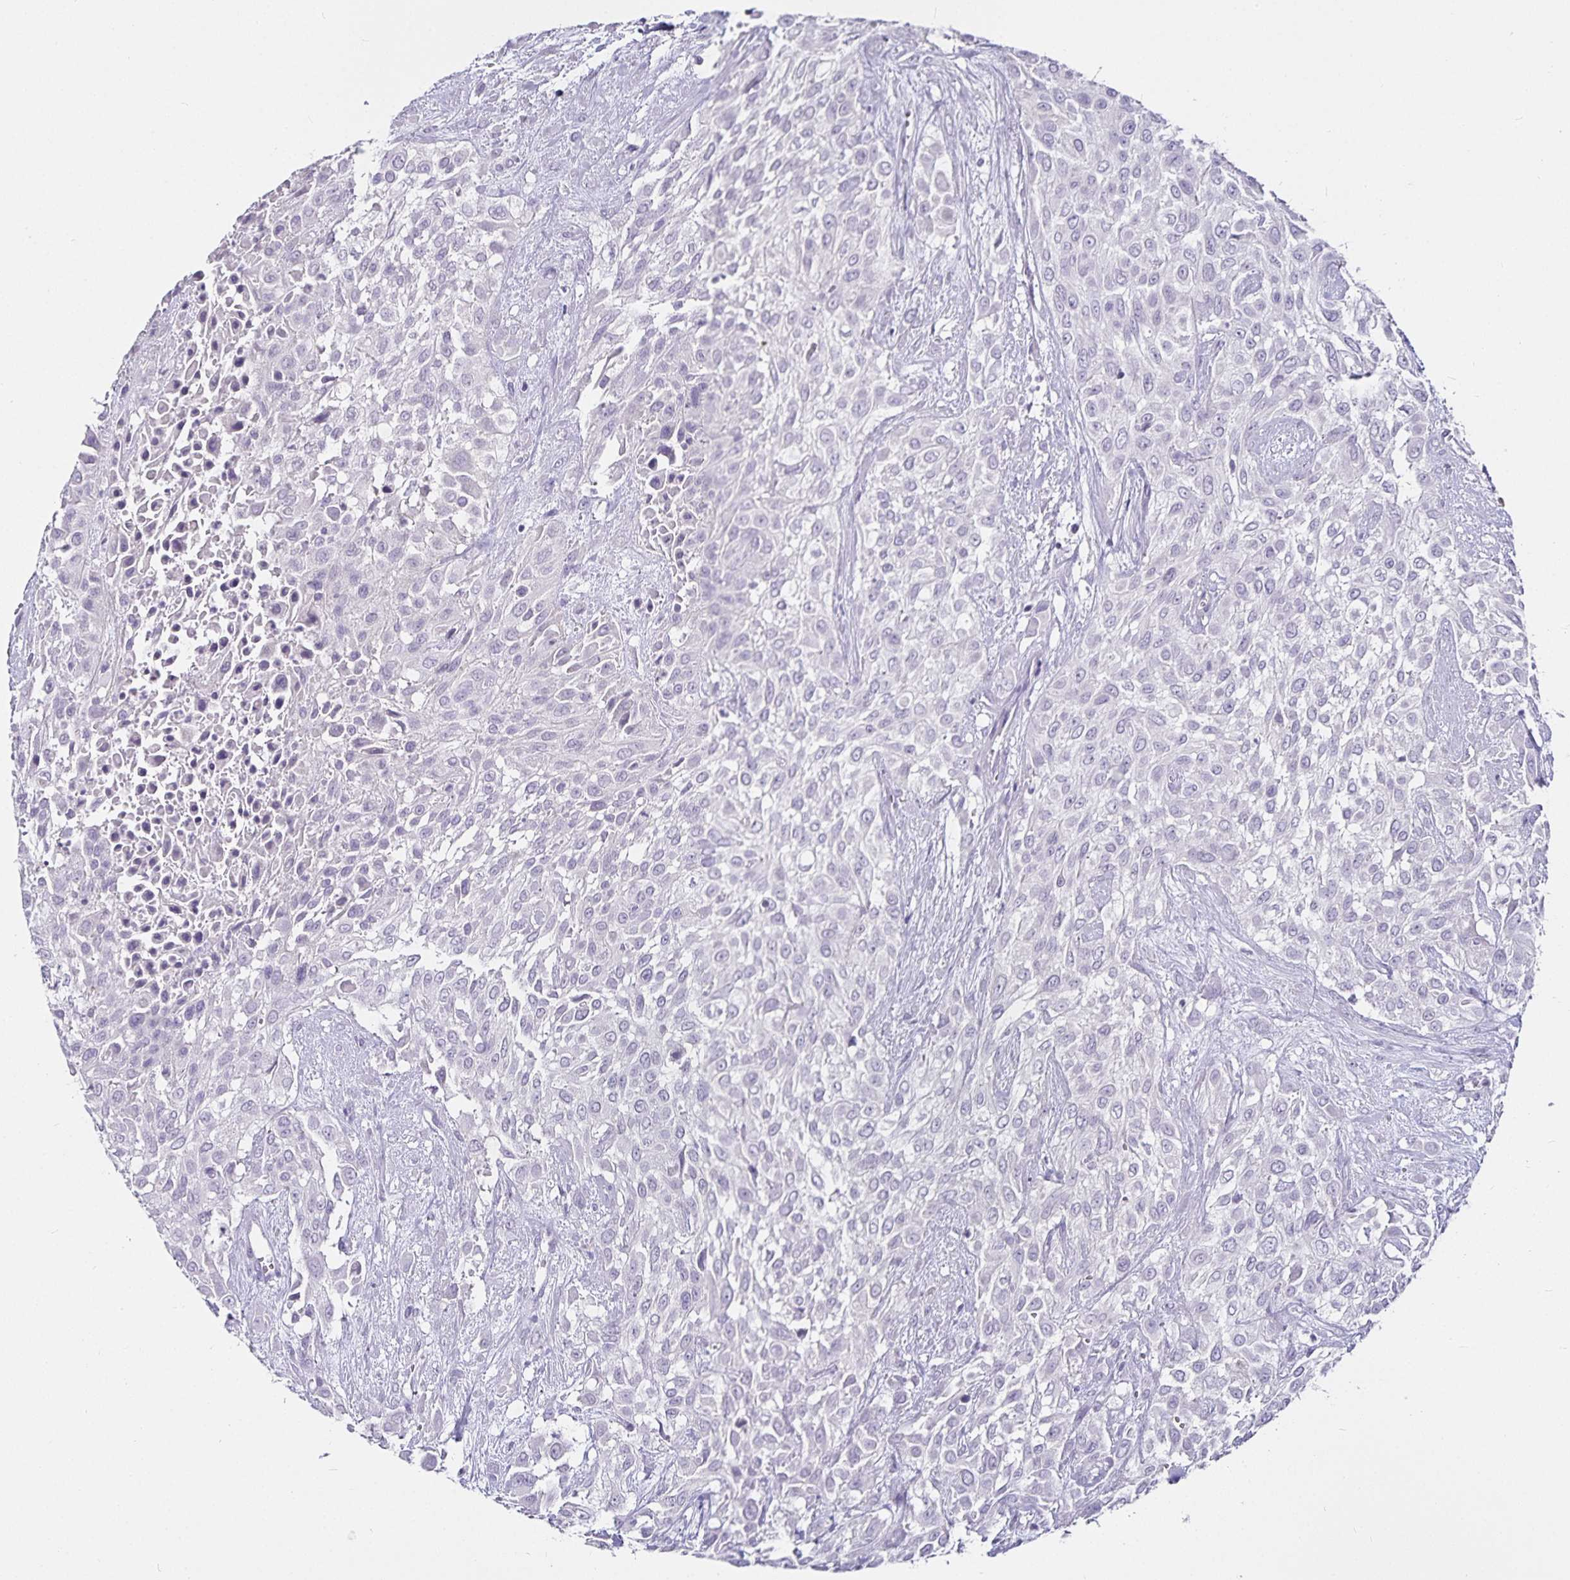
{"staining": {"intensity": "negative", "quantity": "none", "location": "none"}, "tissue": "urothelial cancer", "cell_type": "Tumor cells", "image_type": "cancer", "snomed": [{"axis": "morphology", "description": "Urothelial carcinoma, High grade"}, {"axis": "topography", "description": "Urinary bladder"}], "caption": "Protein analysis of urothelial carcinoma (high-grade) shows no significant expression in tumor cells. The staining was performed using DAB (3,3'-diaminobenzidine) to visualize the protein expression in brown, while the nuclei were stained in blue with hematoxylin (Magnification: 20x).", "gene": "CA12", "patient": {"sex": "male", "age": 57}}